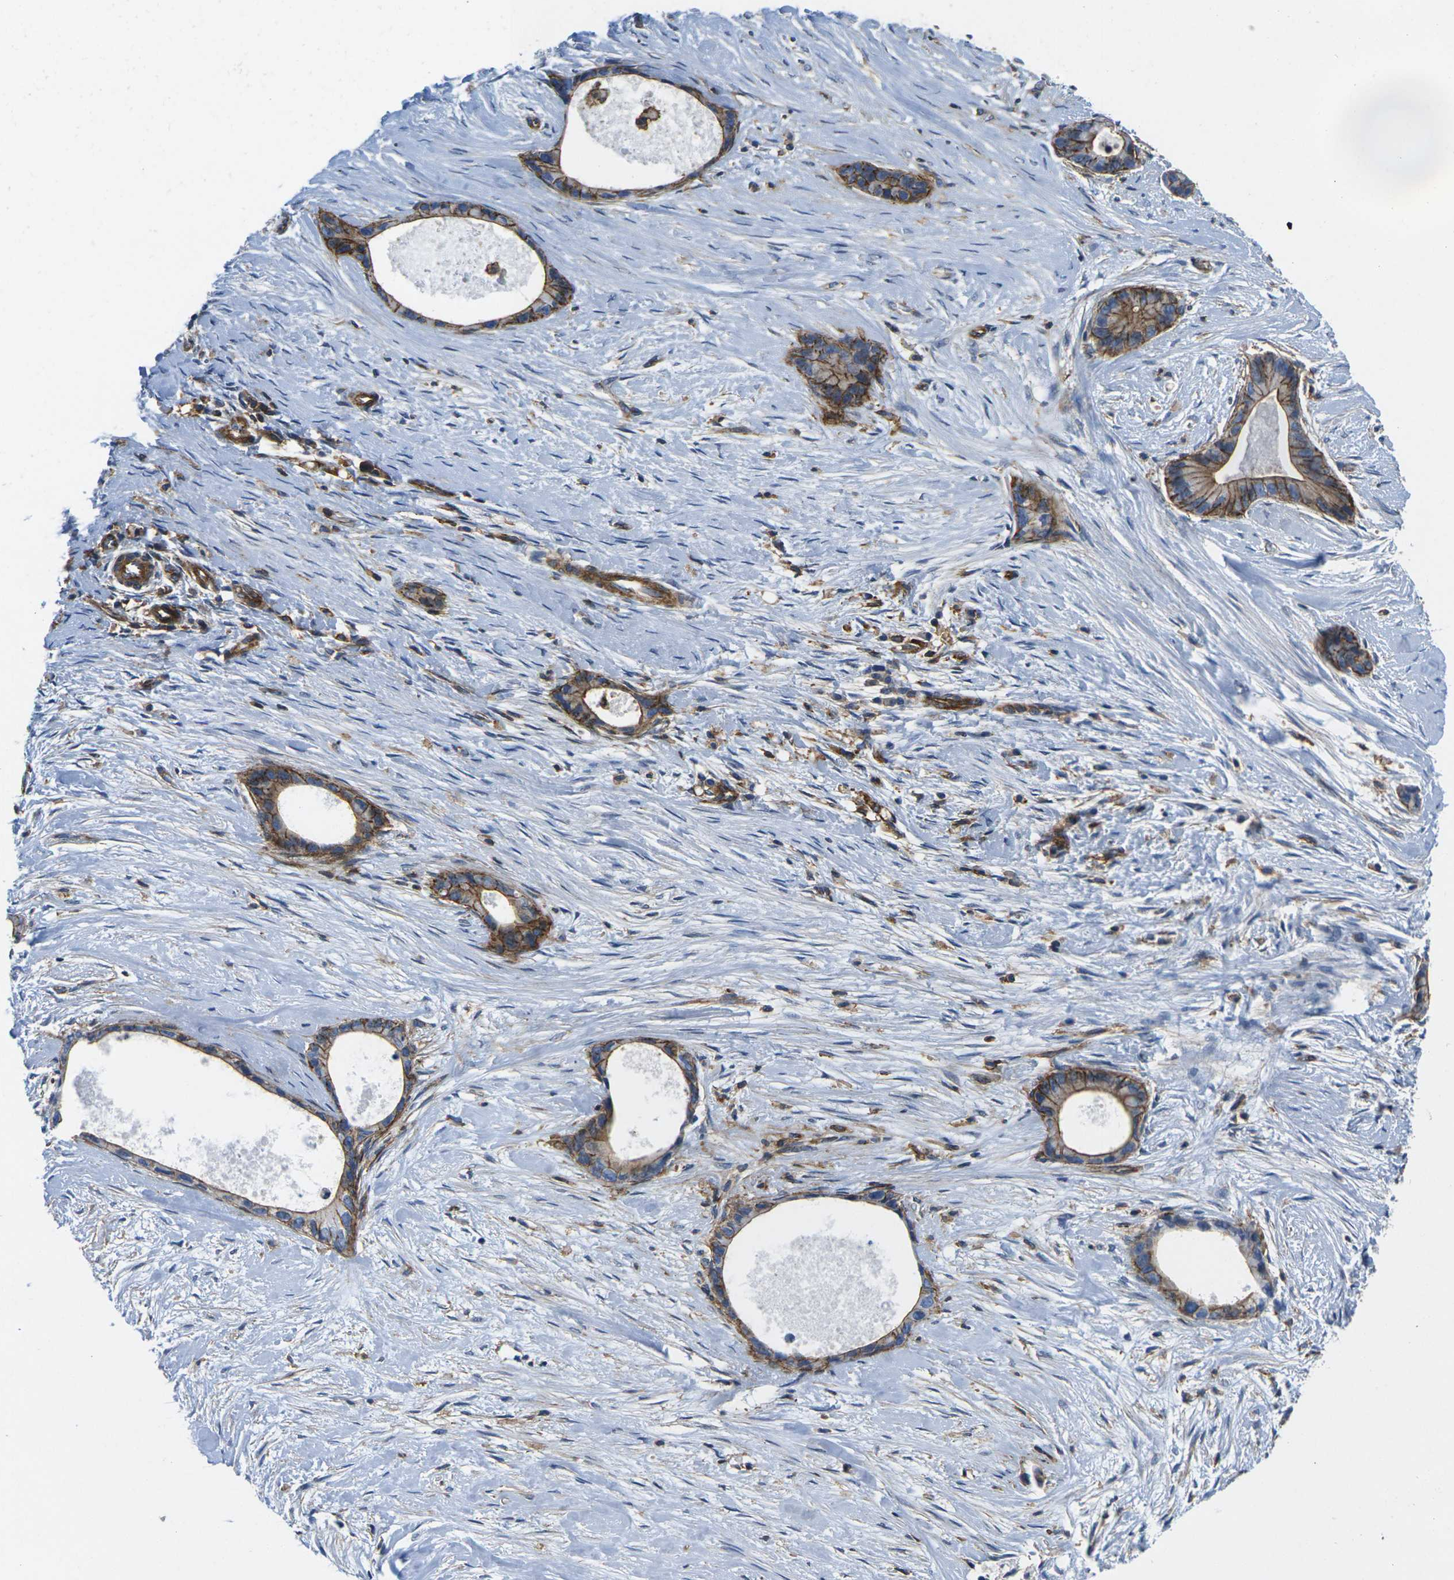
{"staining": {"intensity": "strong", "quantity": ">75%", "location": "cytoplasmic/membranous"}, "tissue": "liver cancer", "cell_type": "Tumor cells", "image_type": "cancer", "snomed": [{"axis": "morphology", "description": "Cholangiocarcinoma"}, {"axis": "topography", "description": "Liver"}], "caption": "Brown immunohistochemical staining in liver cholangiocarcinoma demonstrates strong cytoplasmic/membranous expression in approximately >75% of tumor cells.", "gene": "IQGAP1", "patient": {"sex": "female", "age": 55}}